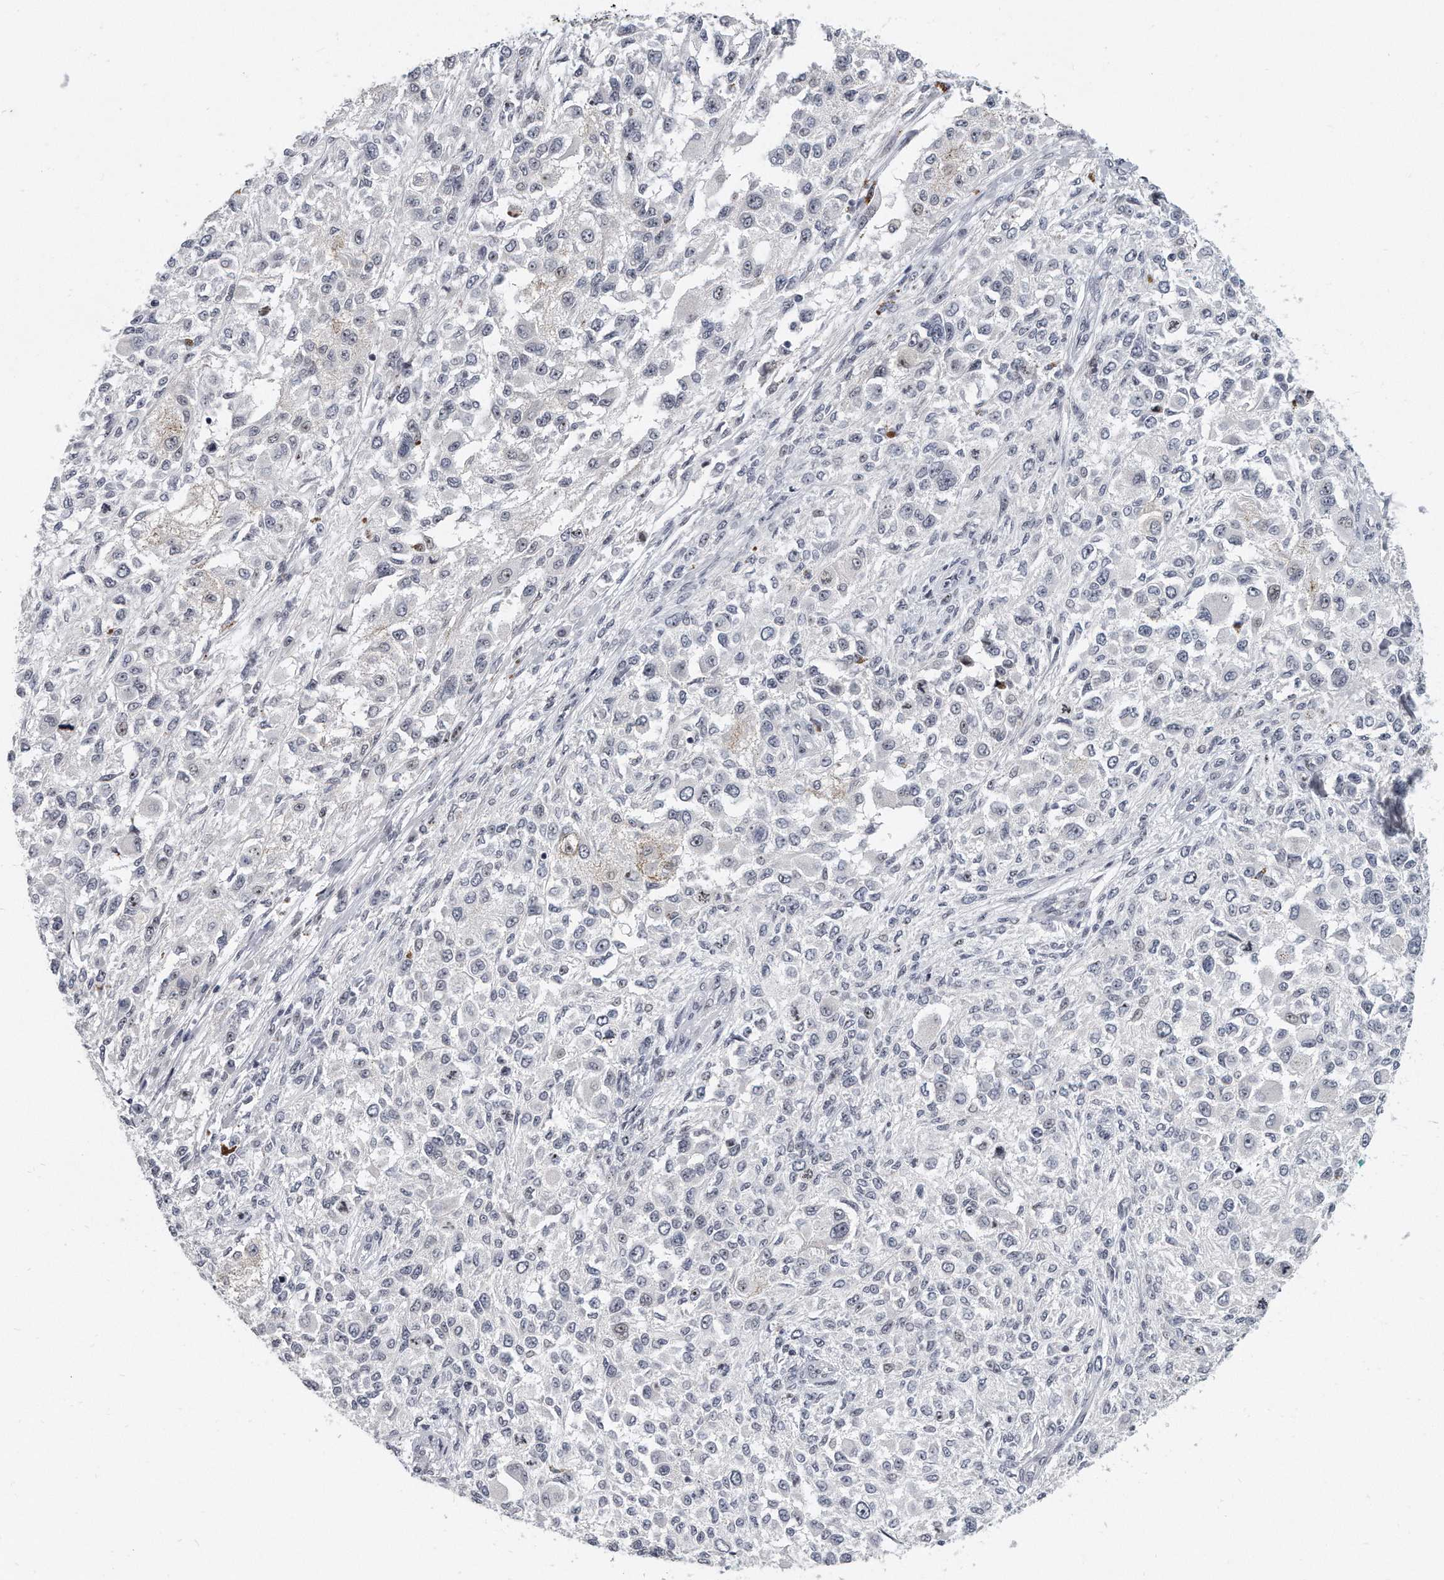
{"staining": {"intensity": "negative", "quantity": "none", "location": "none"}, "tissue": "melanoma", "cell_type": "Tumor cells", "image_type": "cancer", "snomed": [{"axis": "morphology", "description": "Necrosis, NOS"}, {"axis": "morphology", "description": "Malignant melanoma, NOS"}, {"axis": "topography", "description": "Skin"}], "caption": "This is an immunohistochemistry (IHC) micrograph of human melanoma. There is no expression in tumor cells.", "gene": "TFCP2L1", "patient": {"sex": "female", "age": 87}}